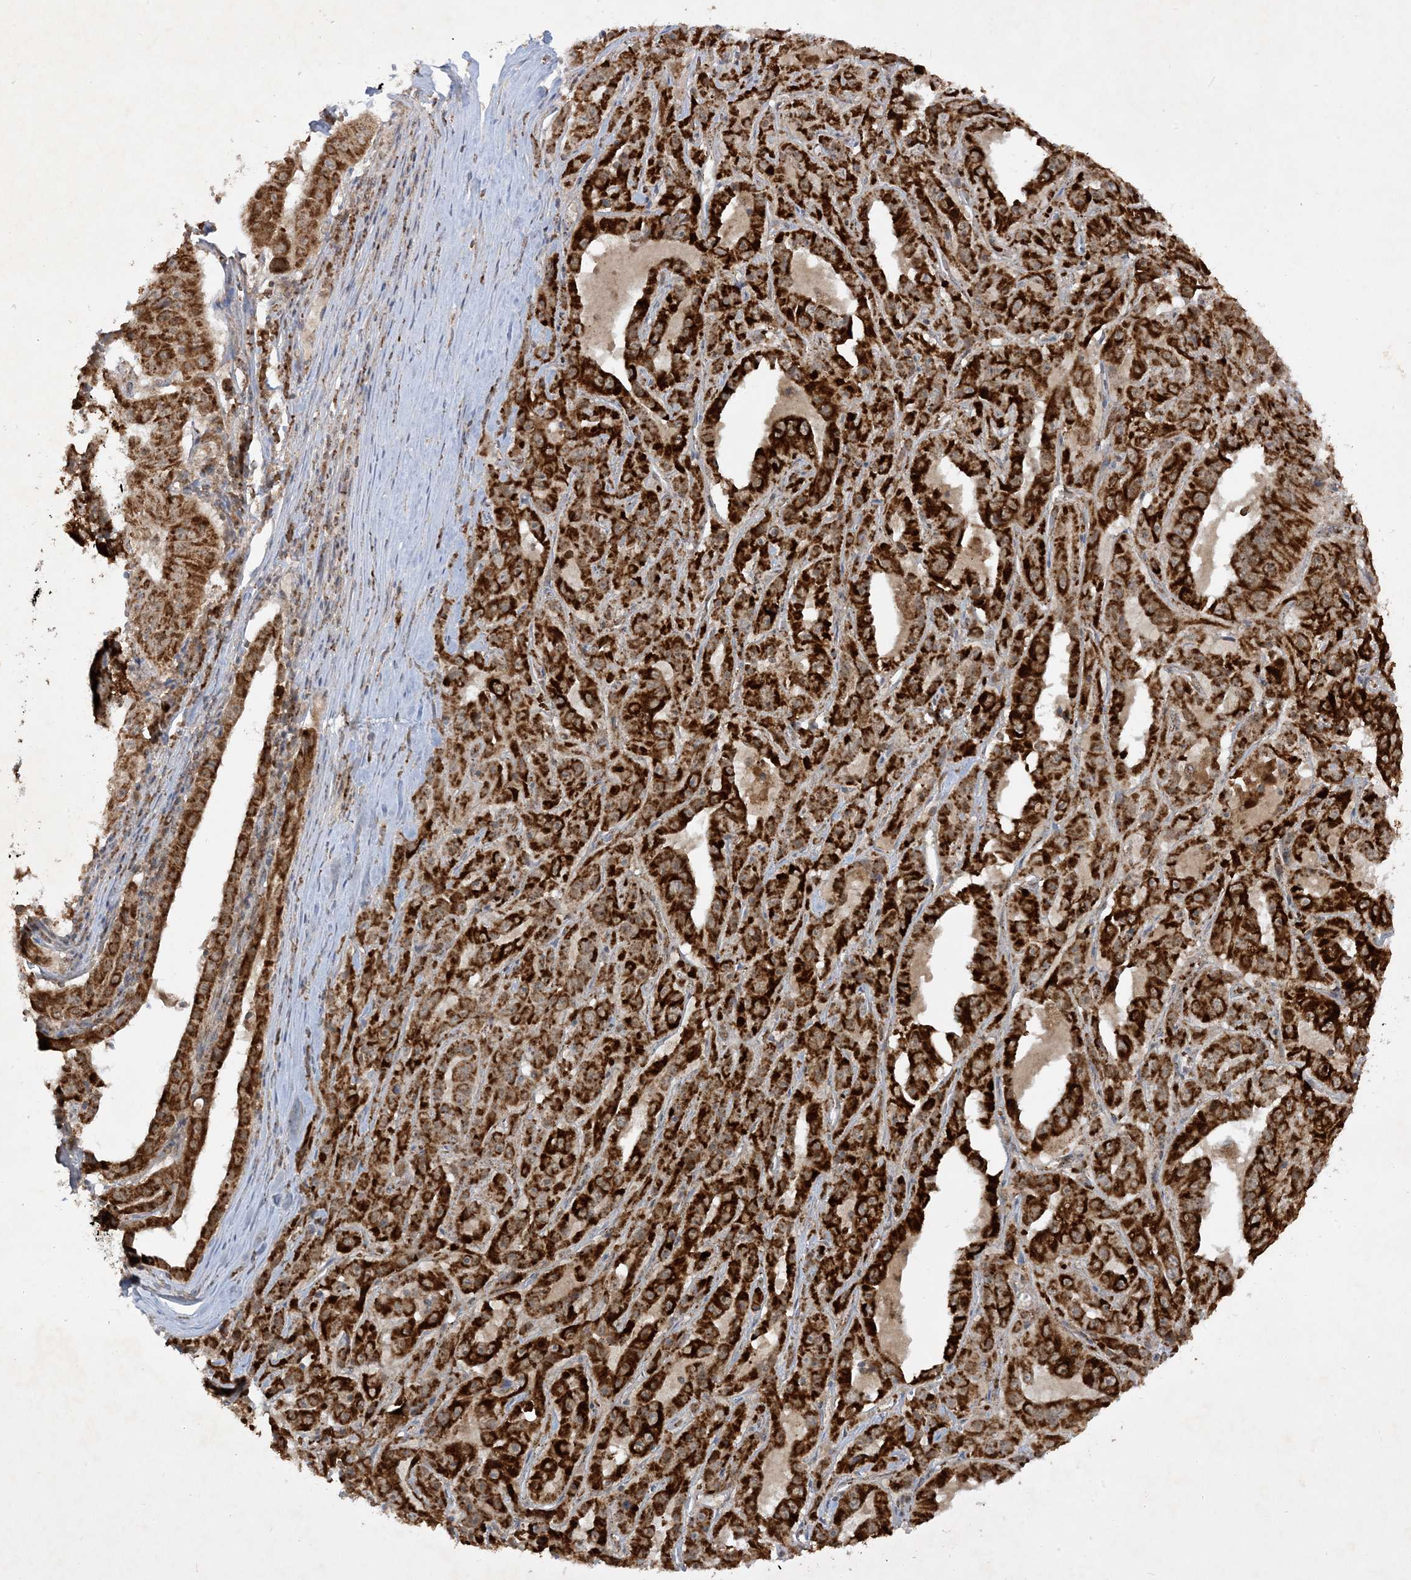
{"staining": {"intensity": "strong", "quantity": ">75%", "location": "cytoplasmic/membranous"}, "tissue": "pancreatic cancer", "cell_type": "Tumor cells", "image_type": "cancer", "snomed": [{"axis": "morphology", "description": "Adenocarcinoma, NOS"}, {"axis": "topography", "description": "Pancreas"}], "caption": "A high amount of strong cytoplasmic/membranous positivity is seen in approximately >75% of tumor cells in pancreatic cancer tissue.", "gene": "NDUFAF3", "patient": {"sex": "male", "age": 63}}